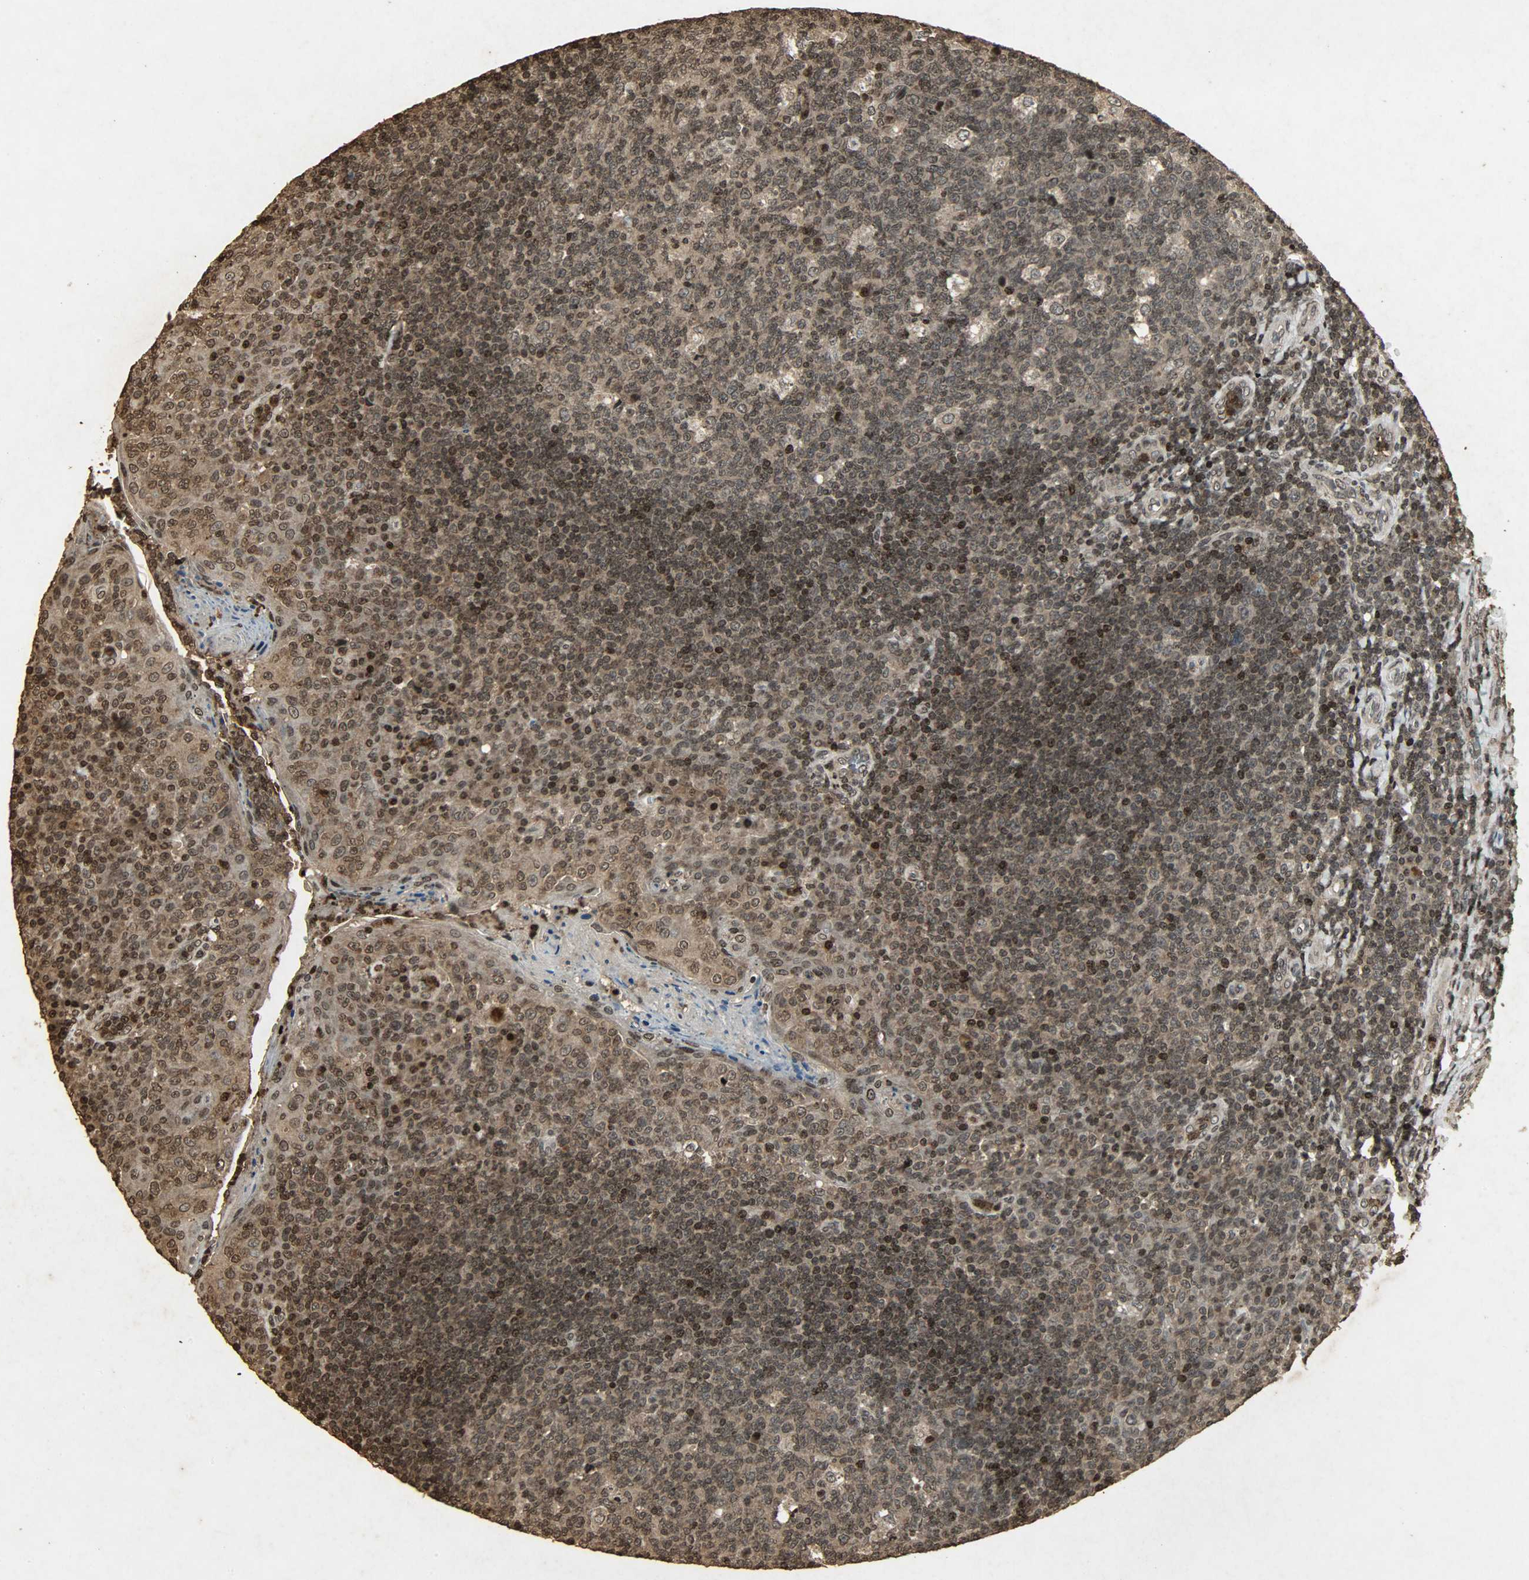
{"staining": {"intensity": "weak", "quantity": ">75%", "location": "cytoplasmic/membranous,nuclear"}, "tissue": "tonsil", "cell_type": "Germinal center cells", "image_type": "normal", "snomed": [{"axis": "morphology", "description": "Normal tissue, NOS"}, {"axis": "topography", "description": "Tonsil"}], "caption": "Germinal center cells exhibit weak cytoplasmic/membranous,nuclear positivity in approximately >75% of cells in benign tonsil. (DAB IHC, brown staining for protein, blue staining for nuclei).", "gene": "PPP3R1", "patient": {"sex": "male", "age": 17}}